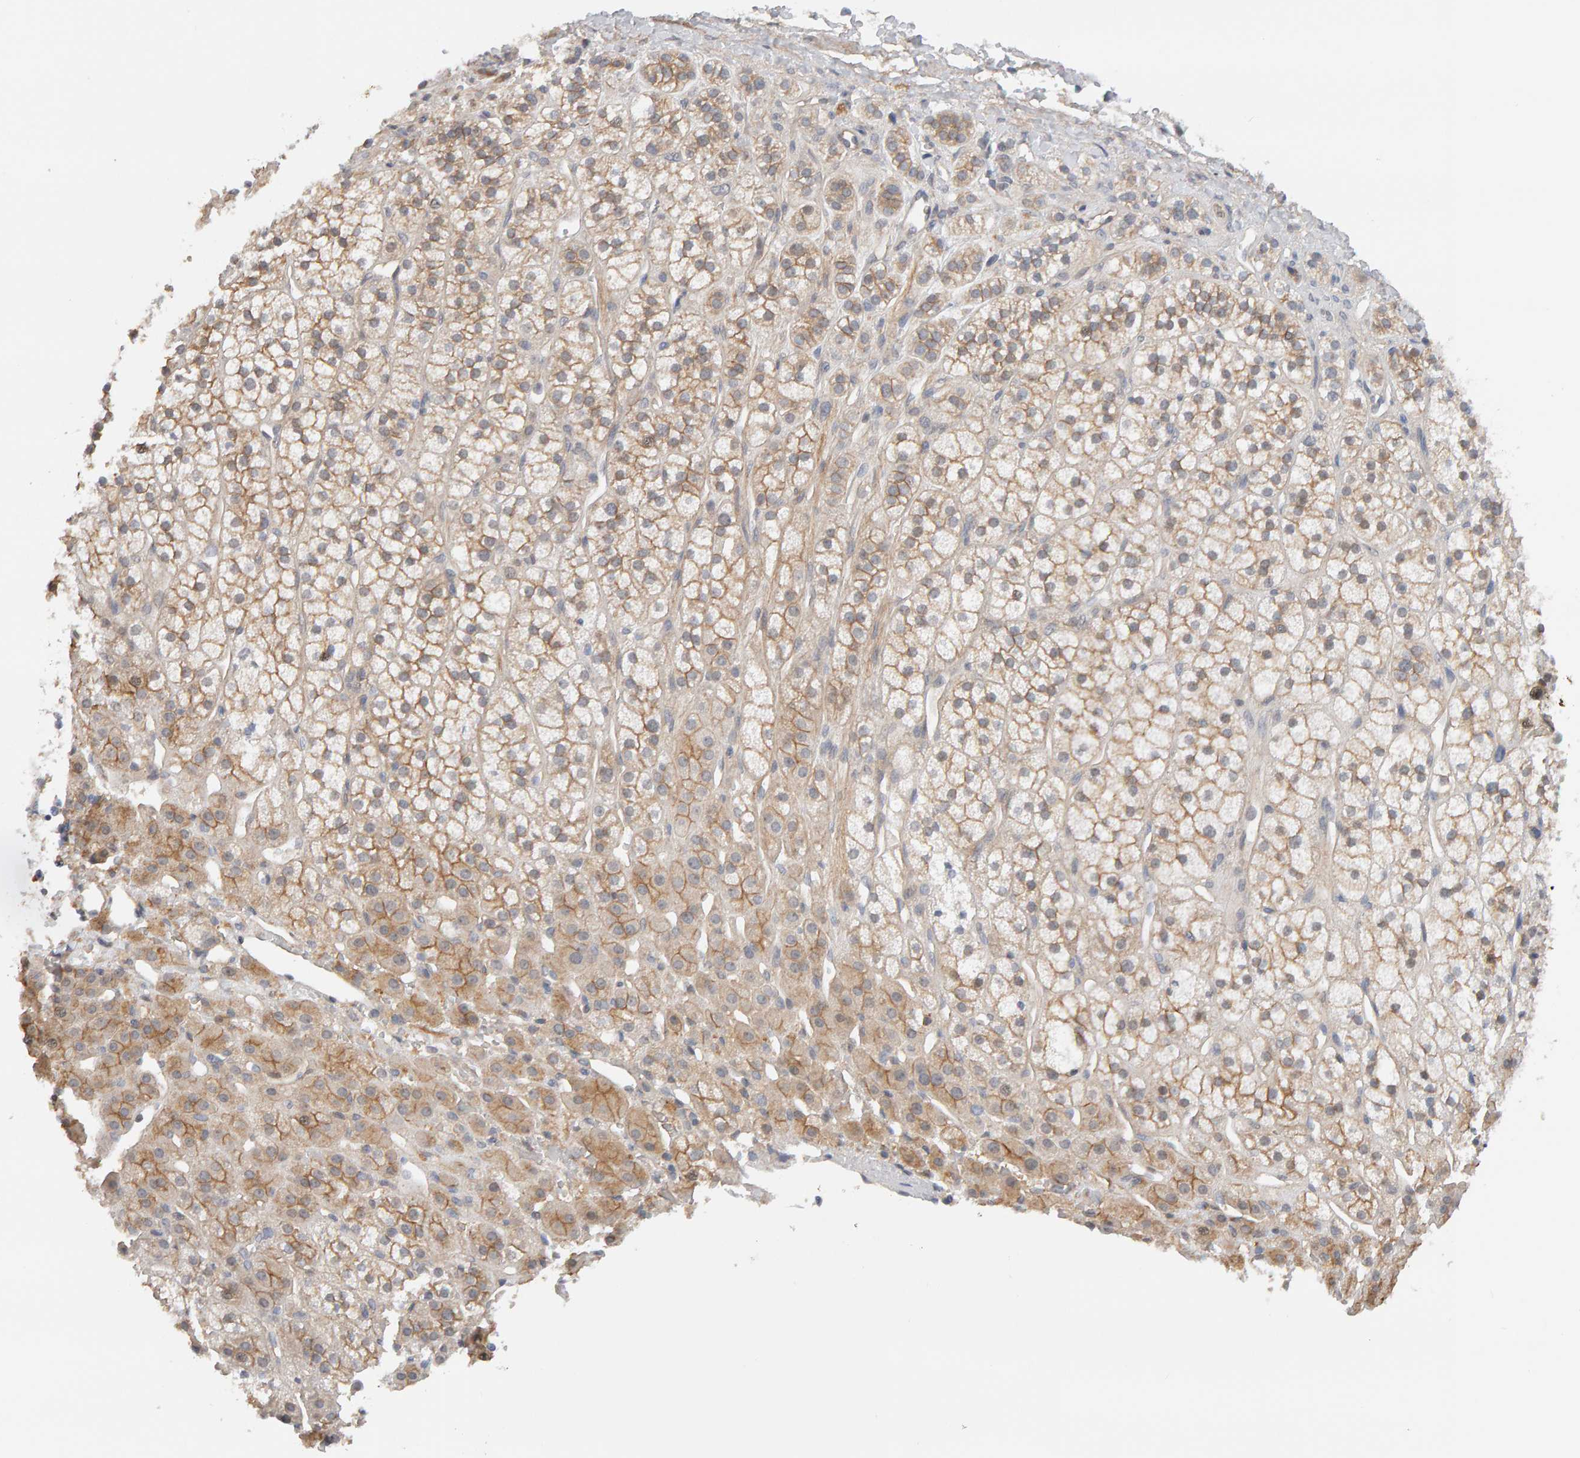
{"staining": {"intensity": "moderate", "quantity": "25%-75%", "location": "cytoplasmic/membranous"}, "tissue": "adrenal gland", "cell_type": "Glandular cells", "image_type": "normal", "snomed": [{"axis": "morphology", "description": "Normal tissue, NOS"}, {"axis": "topography", "description": "Adrenal gland"}], "caption": "Adrenal gland stained for a protein demonstrates moderate cytoplasmic/membranous positivity in glandular cells. The protein is stained brown, and the nuclei are stained in blue (DAB (3,3'-diaminobenzidine) IHC with brightfield microscopy, high magnification).", "gene": "PPP1R16A", "patient": {"sex": "male", "age": 56}}